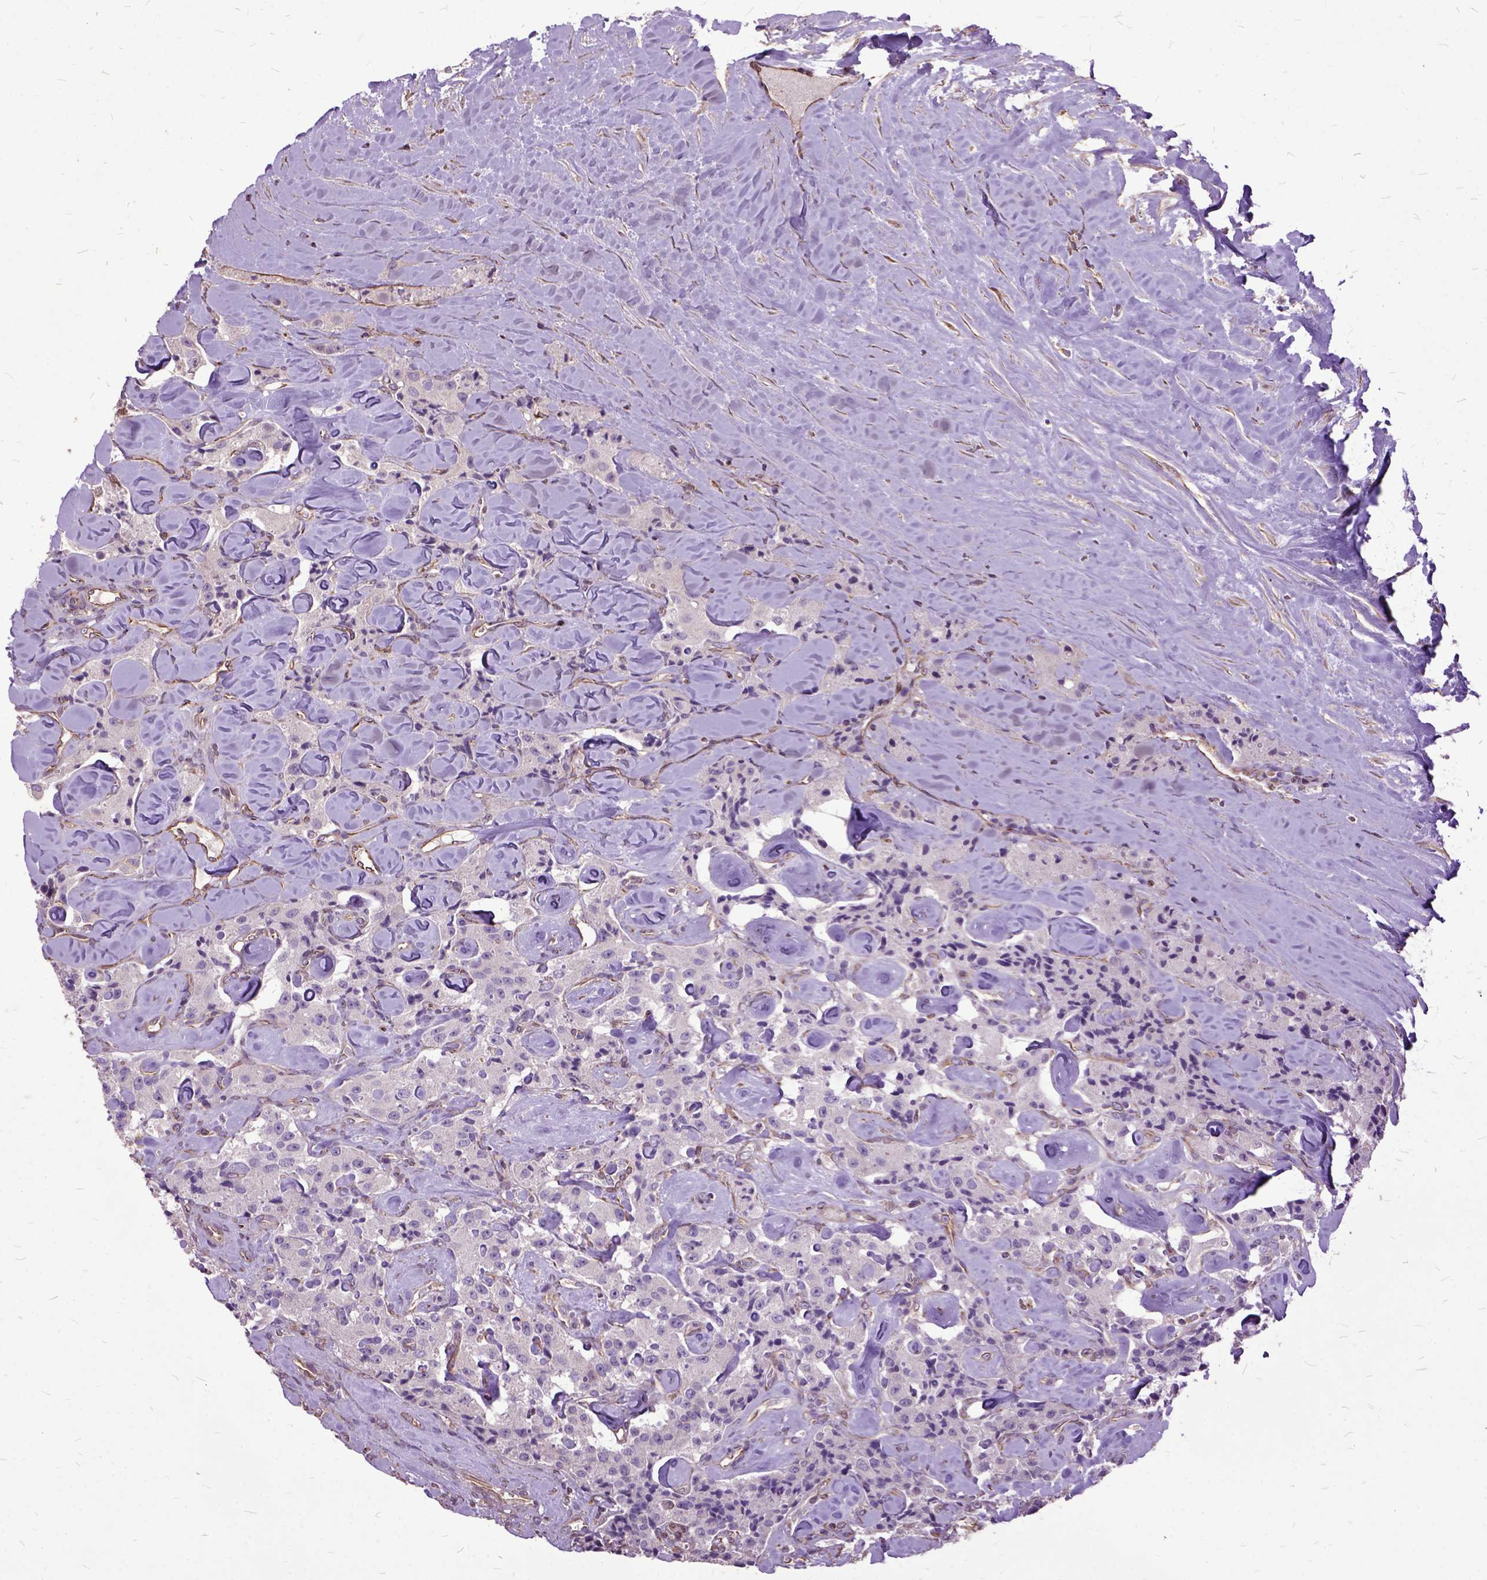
{"staining": {"intensity": "negative", "quantity": "none", "location": "none"}, "tissue": "carcinoid", "cell_type": "Tumor cells", "image_type": "cancer", "snomed": [{"axis": "morphology", "description": "Carcinoid, malignant, NOS"}, {"axis": "topography", "description": "Pancreas"}], "caption": "Immunohistochemistry (IHC) of human malignant carcinoid displays no expression in tumor cells.", "gene": "AREG", "patient": {"sex": "male", "age": 41}}